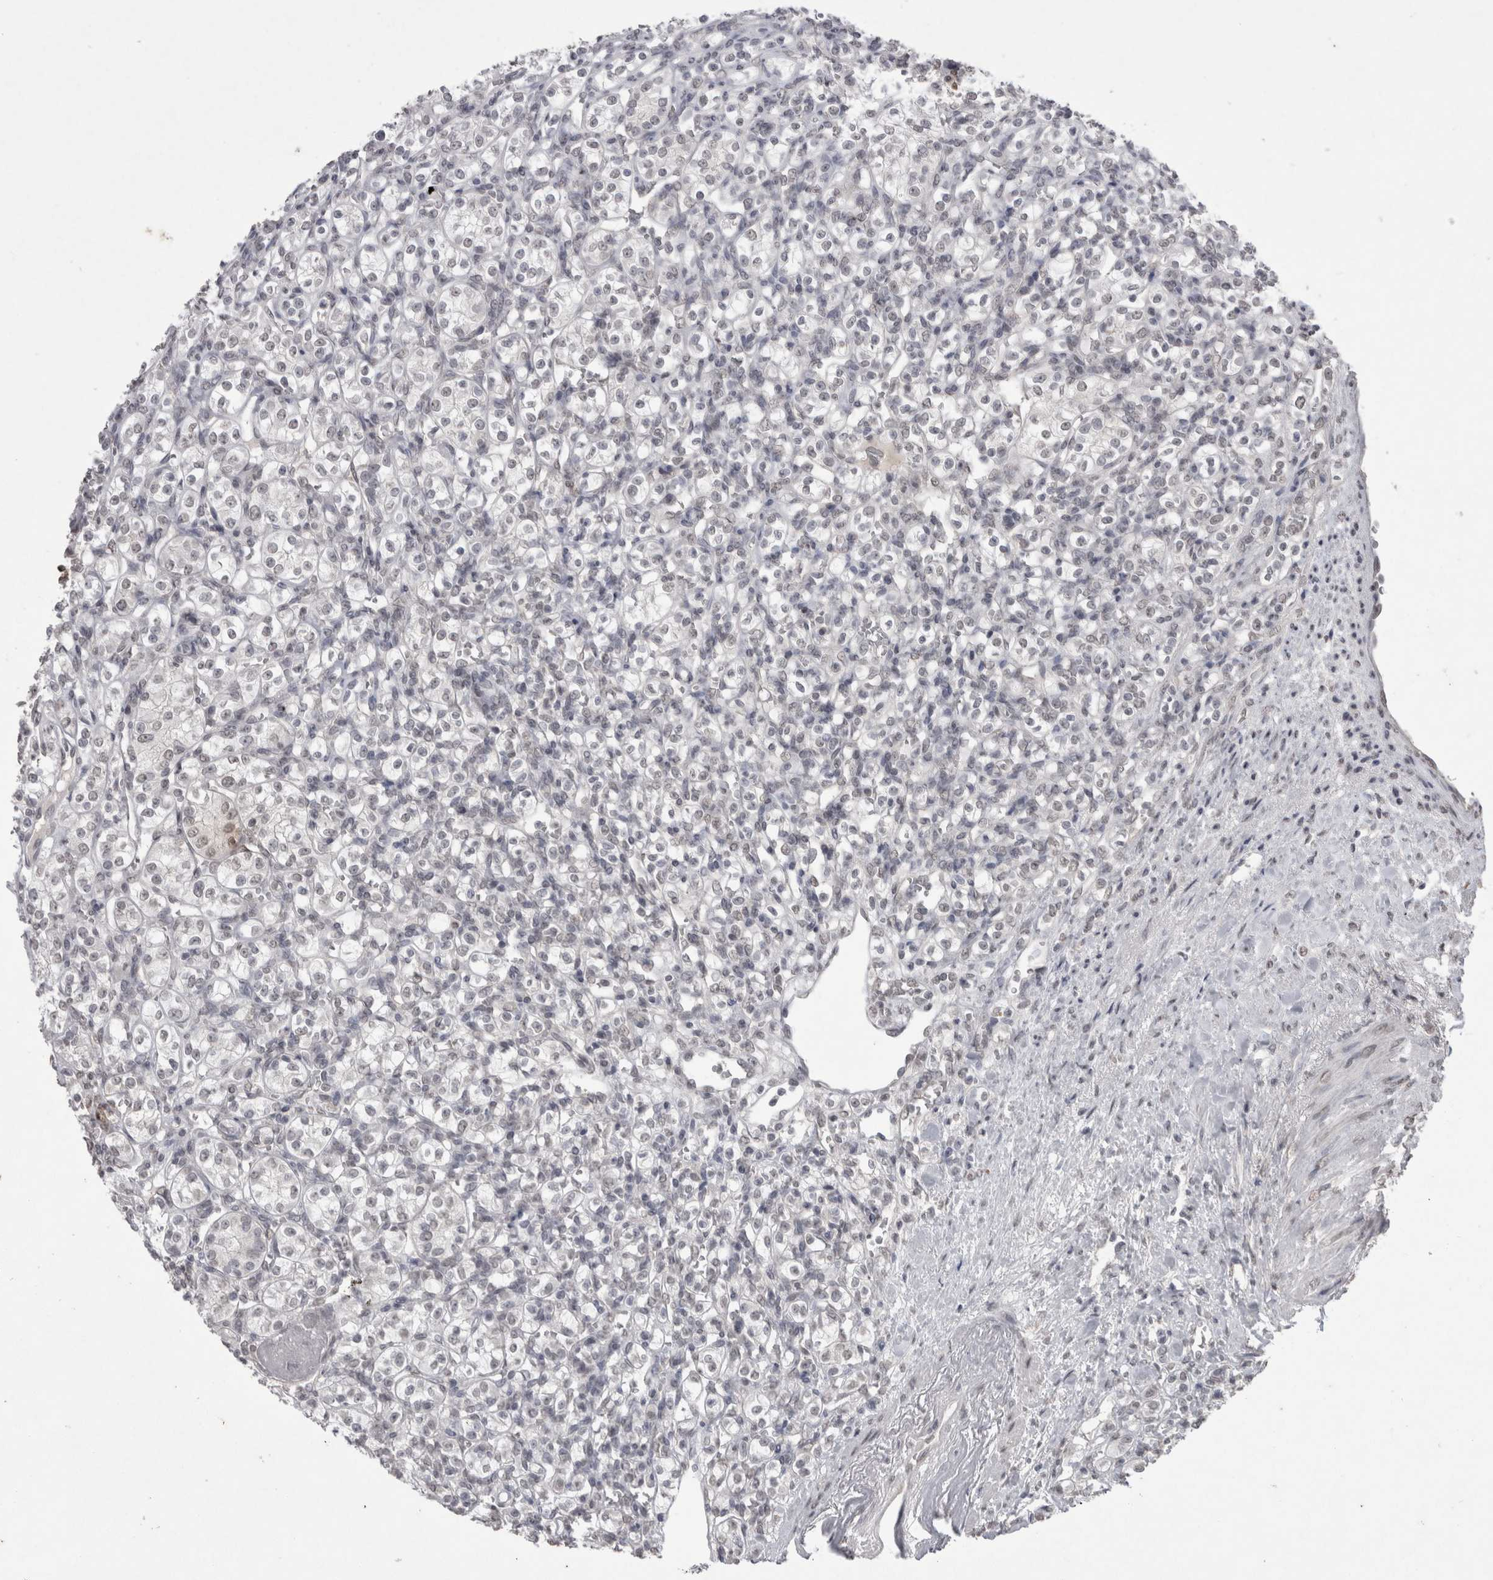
{"staining": {"intensity": "weak", "quantity": "25%-75%", "location": "nuclear"}, "tissue": "renal cancer", "cell_type": "Tumor cells", "image_type": "cancer", "snomed": [{"axis": "morphology", "description": "Adenocarcinoma, NOS"}, {"axis": "topography", "description": "Kidney"}], "caption": "Adenocarcinoma (renal) stained with a protein marker reveals weak staining in tumor cells.", "gene": "DDX4", "patient": {"sex": "male", "age": 77}}